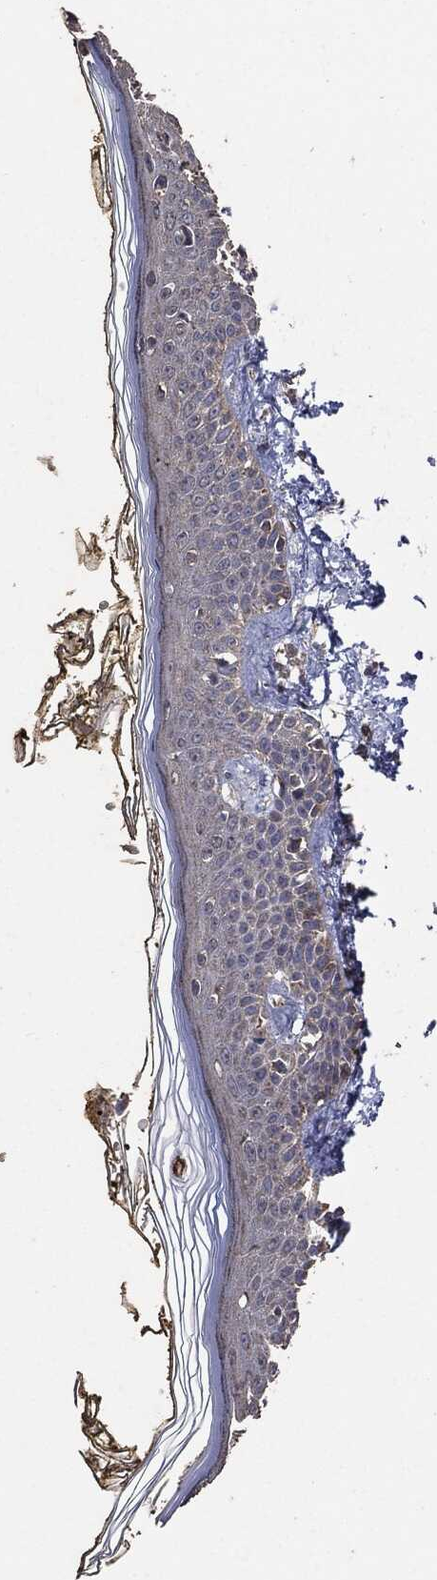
{"staining": {"intensity": "strong", "quantity": ">75%", "location": "cytoplasmic/membranous"}, "tissue": "skin", "cell_type": "Fibroblasts", "image_type": "normal", "snomed": [{"axis": "morphology", "description": "Normal tissue, NOS"}, {"axis": "topography", "description": "Skin"}], "caption": "Fibroblasts reveal high levels of strong cytoplasmic/membranous expression in about >75% of cells in unremarkable skin. The staining is performed using DAB brown chromogen to label protein expression. The nuclei are counter-stained blue using hematoxylin.", "gene": "STK3", "patient": {"sex": "male", "age": 76}}